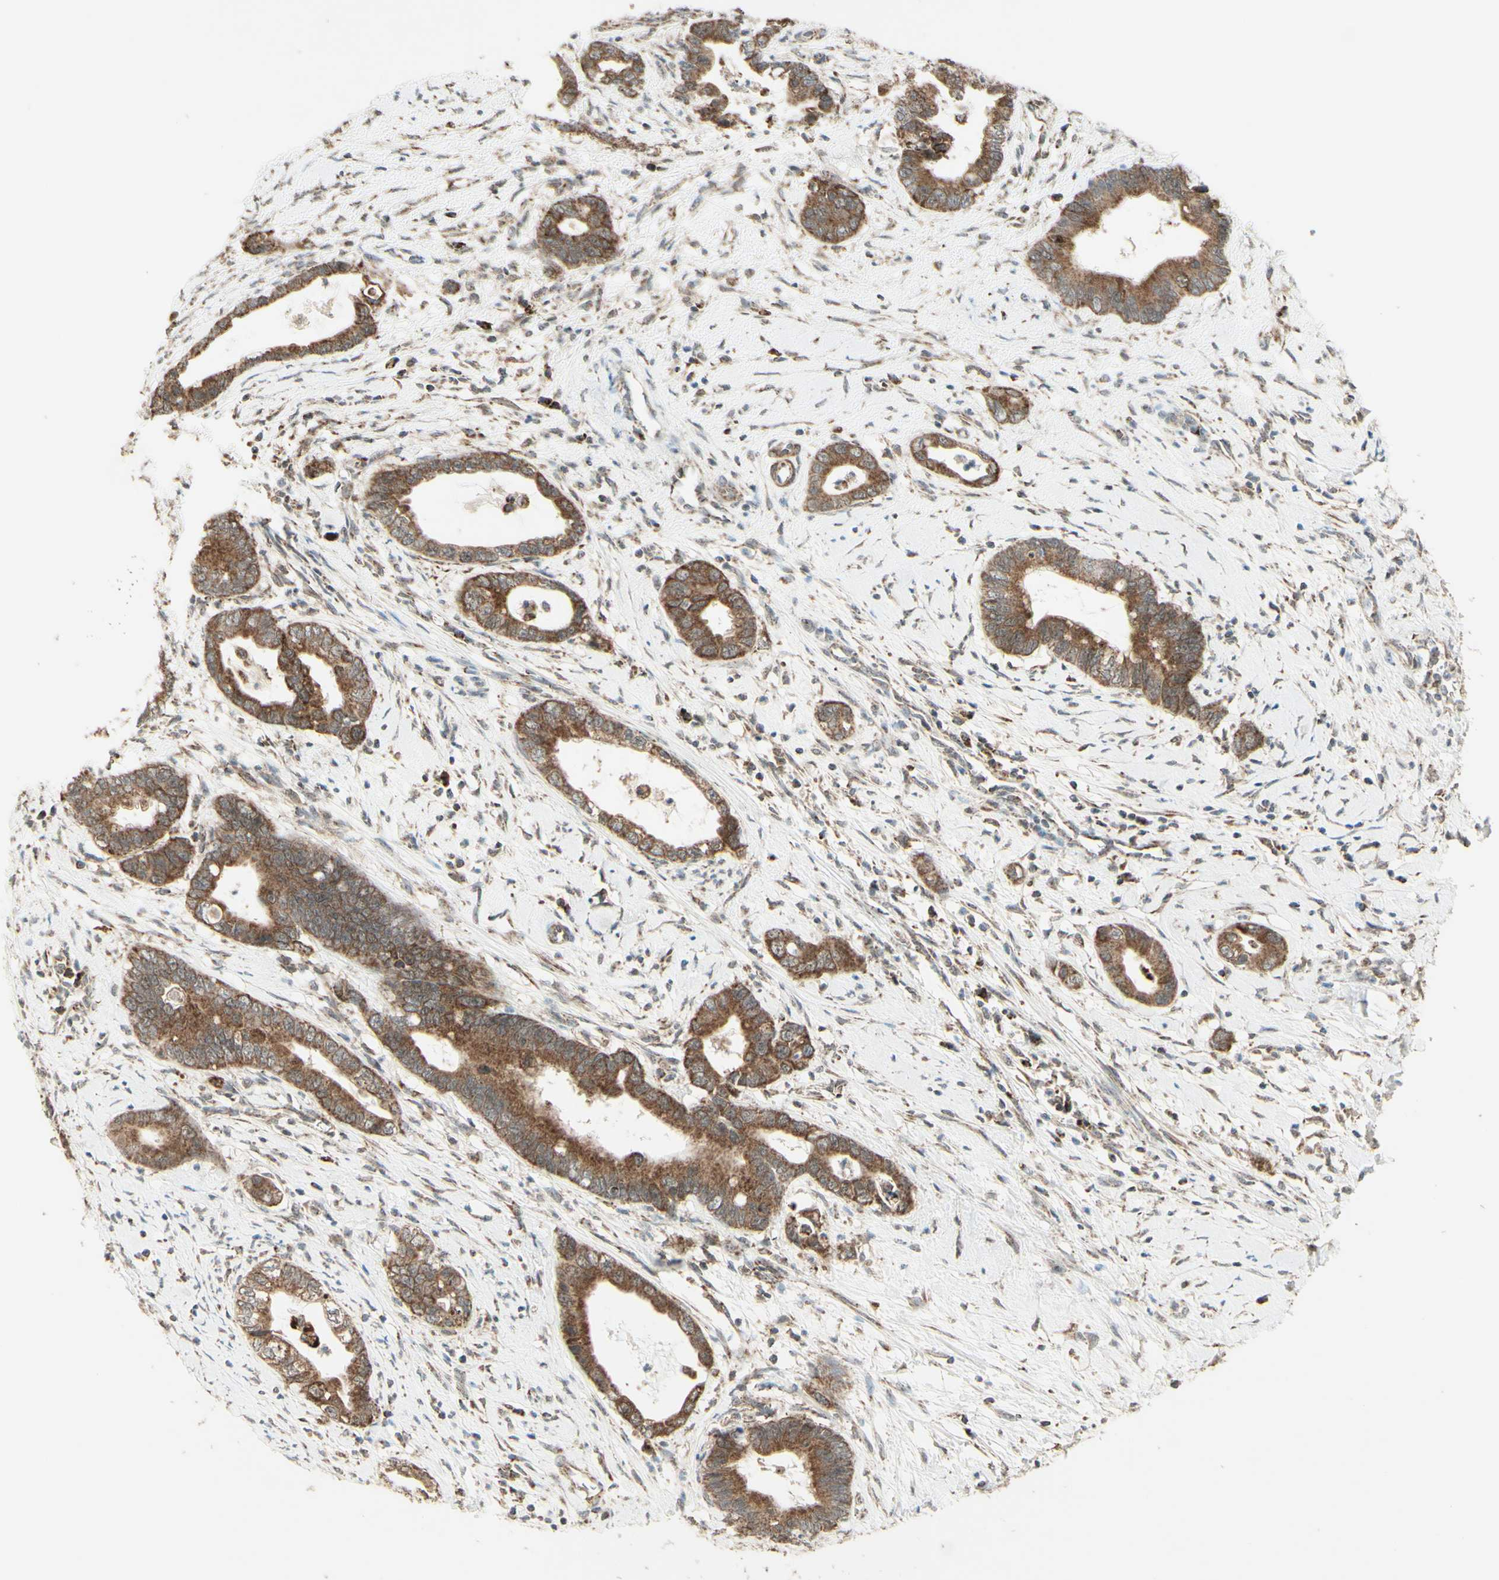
{"staining": {"intensity": "moderate", "quantity": ">75%", "location": "cytoplasmic/membranous"}, "tissue": "cervical cancer", "cell_type": "Tumor cells", "image_type": "cancer", "snomed": [{"axis": "morphology", "description": "Adenocarcinoma, NOS"}, {"axis": "topography", "description": "Cervix"}], "caption": "IHC of human cervical adenocarcinoma reveals medium levels of moderate cytoplasmic/membranous expression in approximately >75% of tumor cells. Using DAB (3,3'-diaminobenzidine) (brown) and hematoxylin (blue) stains, captured at high magnification using brightfield microscopy.", "gene": "DHRS3", "patient": {"sex": "female", "age": 44}}